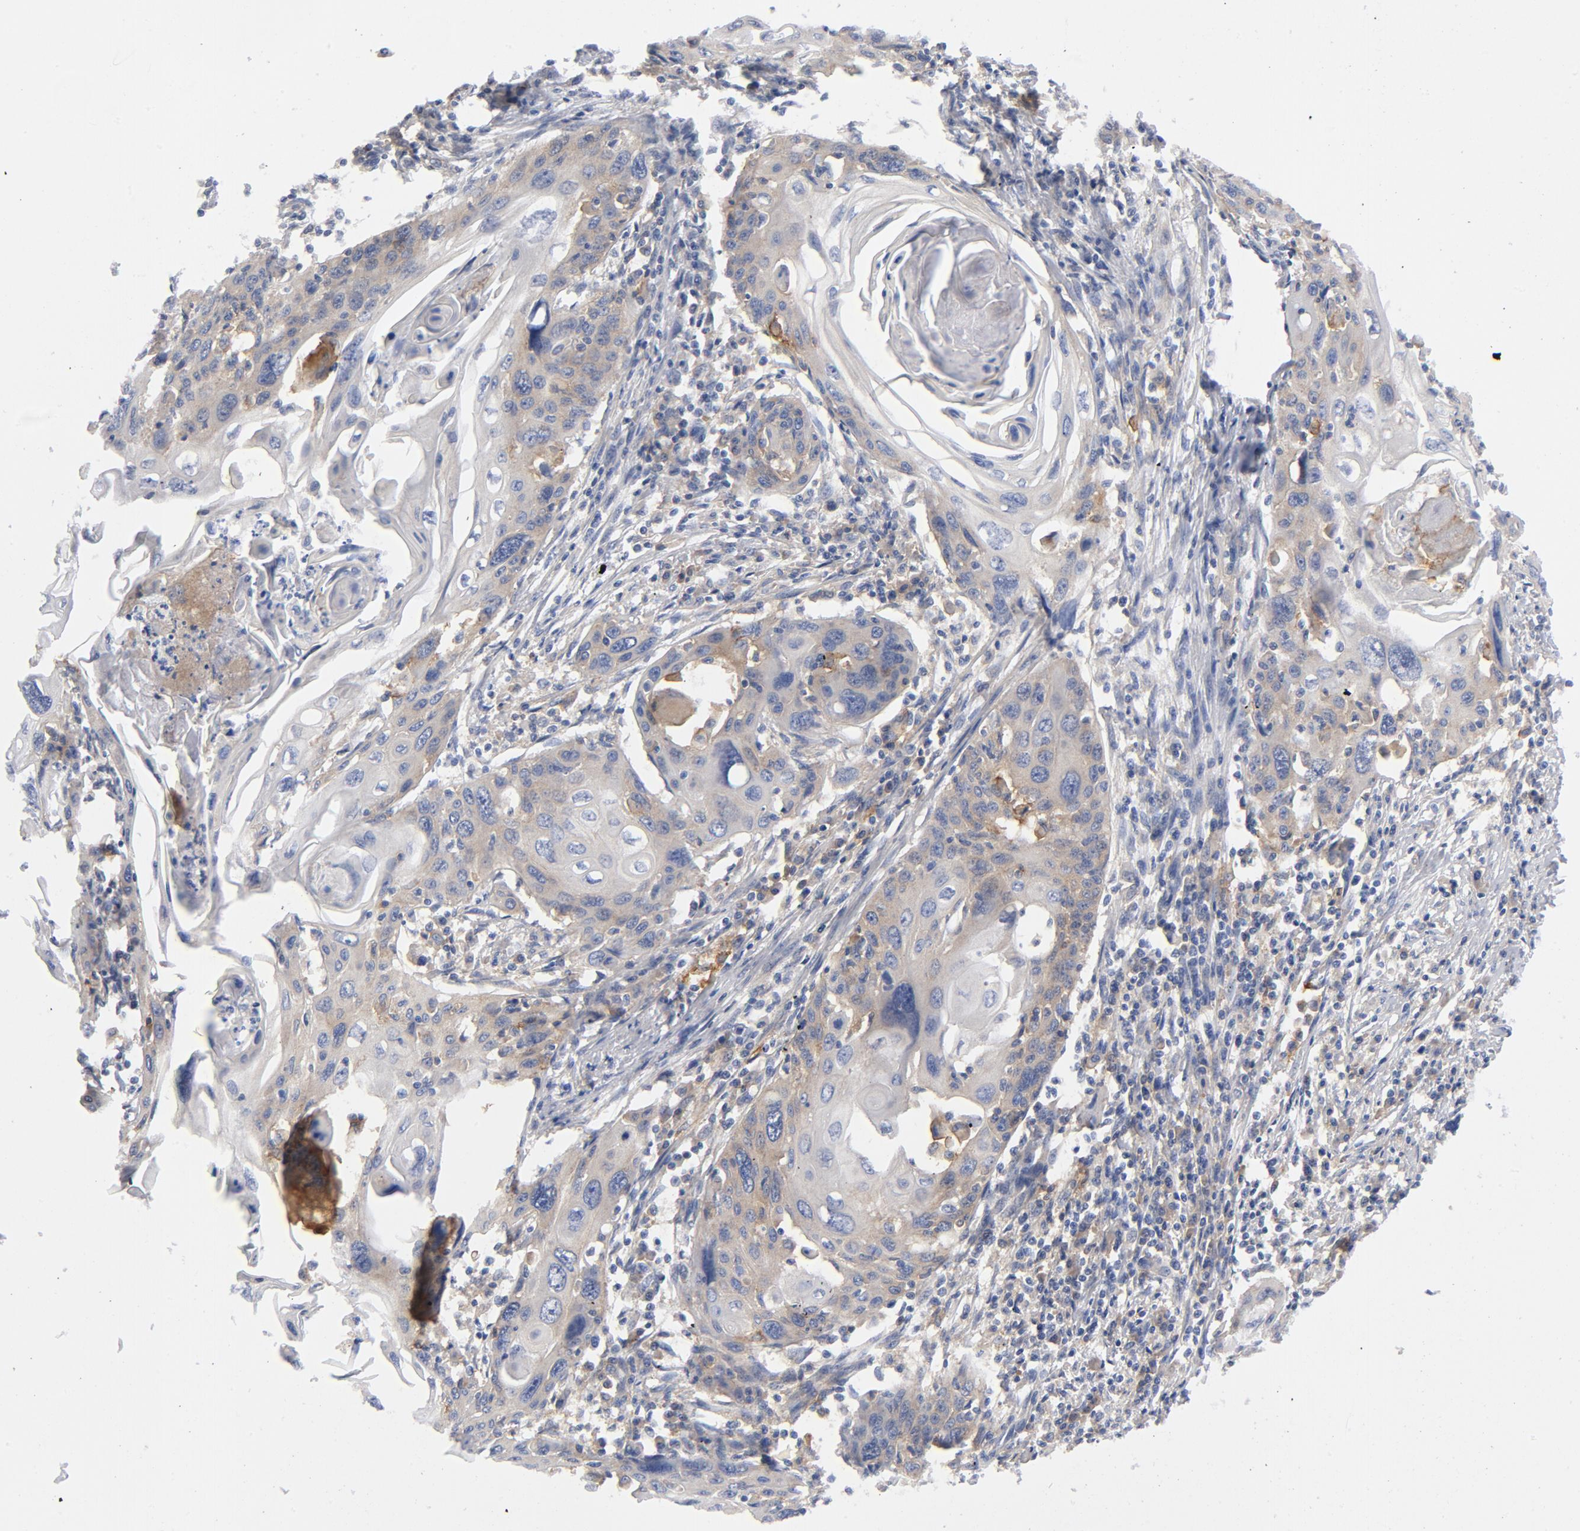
{"staining": {"intensity": "weak", "quantity": "25%-75%", "location": "cytoplasmic/membranous"}, "tissue": "cervical cancer", "cell_type": "Tumor cells", "image_type": "cancer", "snomed": [{"axis": "morphology", "description": "Squamous cell carcinoma, NOS"}, {"axis": "topography", "description": "Cervix"}], "caption": "The image displays staining of cervical cancer (squamous cell carcinoma), revealing weak cytoplasmic/membranous protein staining (brown color) within tumor cells.", "gene": "CD86", "patient": {"sex": "female", "age": 54}}